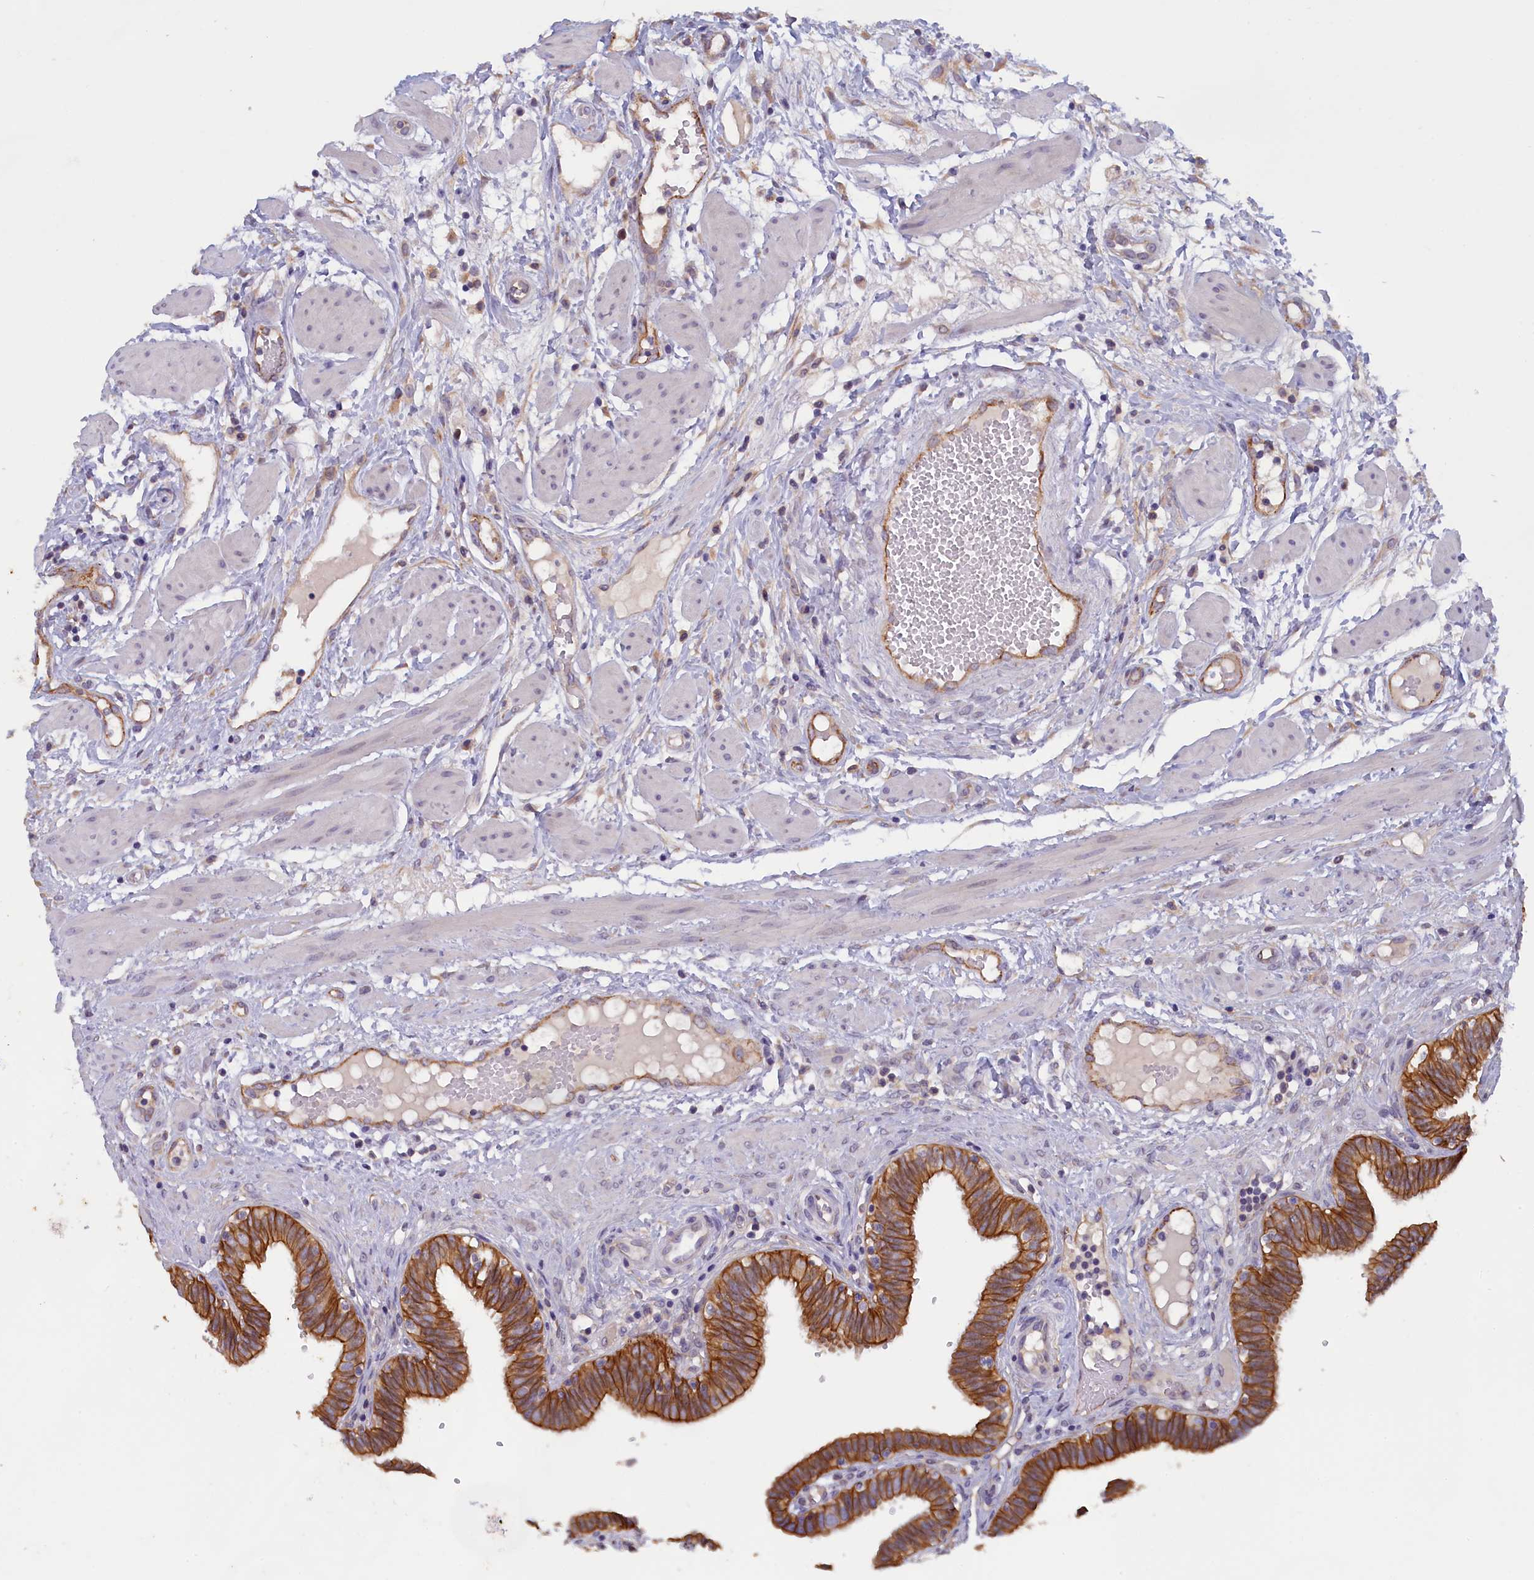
{"staining": {"intensity": "strong", "quantity": ">75%", "location": "cytoplasmic/membranous"}, "tissue": "fallopian tube", "cell_type": "Glandular cells", "image_type": "normal", "snomed": [{"axis": "morphology", "description": "Normal tissue, NOS"}, {"axis": "topography", "description": "Fallopian tube"}, {"axis": "topography", "description": "Placenta"}], "caption": "Immunohistochemical staining of unremarkable fallopian tube reveals strong cytoplasmic/membranous protein positivity in about >75% of glandular cells. (DAB IHC with brightfield microscopy, high magnification).", "gene": "COL19A1", "patient": {"sex": "female", "age": 32}}